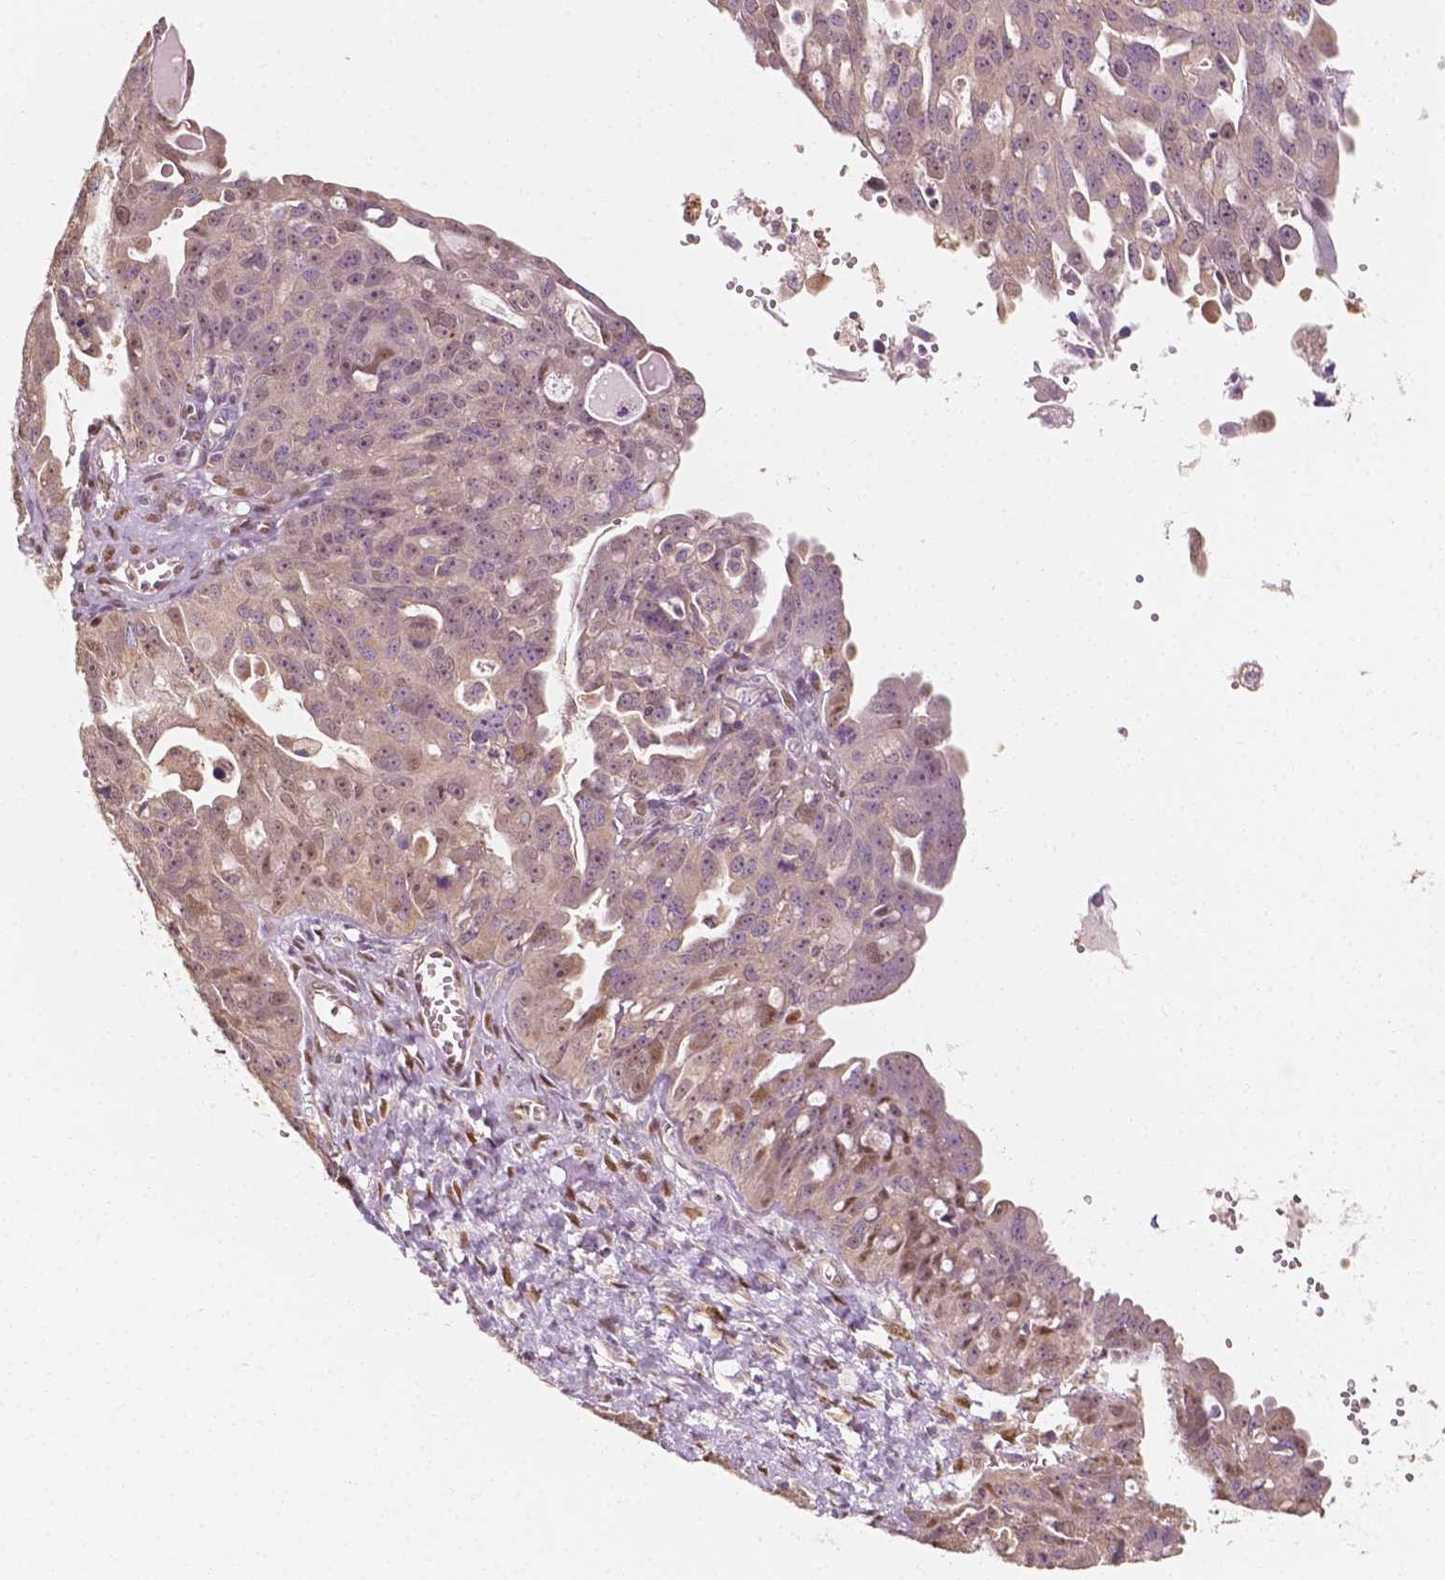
{"staining": {"intensity": "weak", "quantity": "<25%", "location": "nuclear"}, "tissue": "ovarian cancer", "cell_type": "Tumor cells", "image_type": "cancer", "snomed": [{"axis": "morphology", "description": "Carcinoma, endometroid"}, {"axis": "topography", "description": "Ovary"}], "caption": "This is an immunohistochemistry (IHC) histopathology image of ovarian cancer (endometroid carcinoma). There is no expression in tumor cells.", "gene": "TBC1D17", "patient": {"sex": "female", "age": 70}}